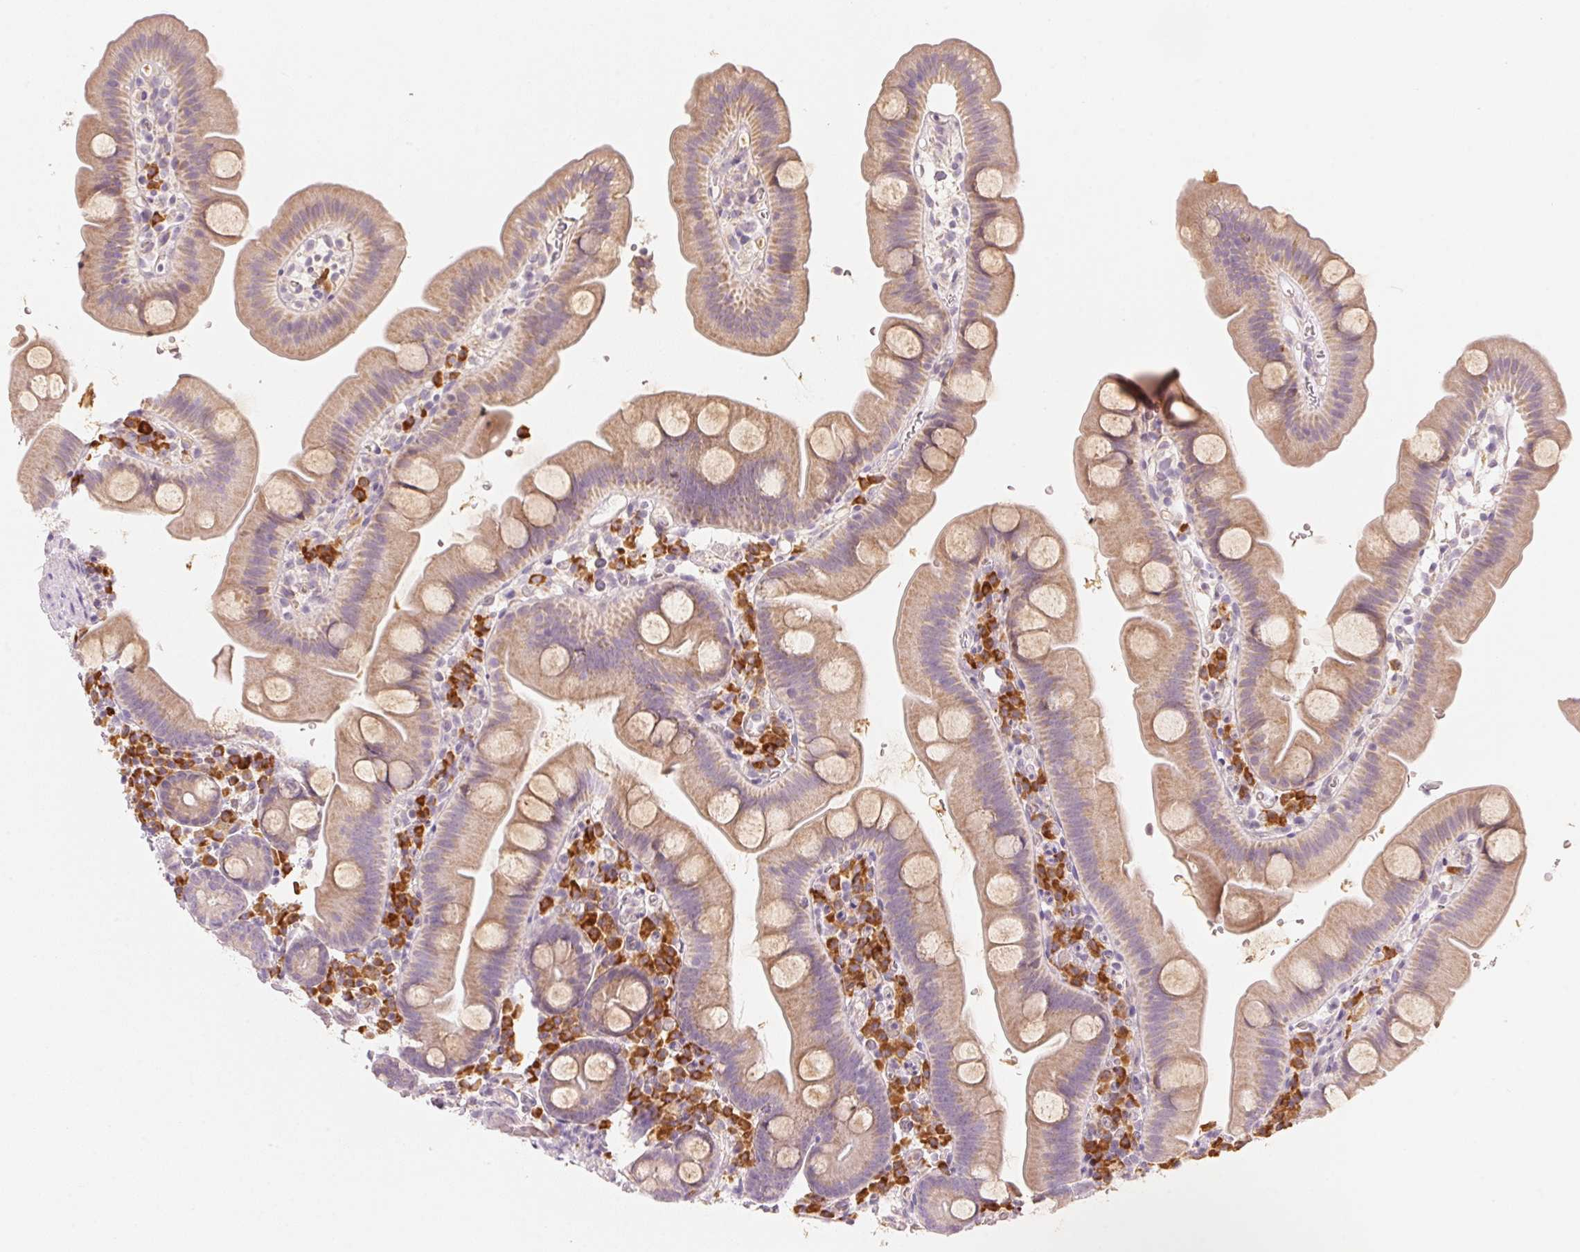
{"staining": {"intensity": "weak", "quantity": ">75%", "location": "cytoplasmic/membranous"}, "tissue": "small intestine", "cell_type": "Glandular cells", "image_type": "normal", "snomed": [{"axis": "morphology", "description": "Normal tissue, NOS"}, {"axis": "topography", "description": "Small intestine"}], "caption": "The photomicrograph reveals a brown stain indicating the presence of a protein in the cytoplasmic/membranous of glandular cells in small intestine. (brown staining indicates protein expression, while blue staining denotes nuclei).", "gene": "RMDN2", "patient": {"sex": "female", "age": 68}}